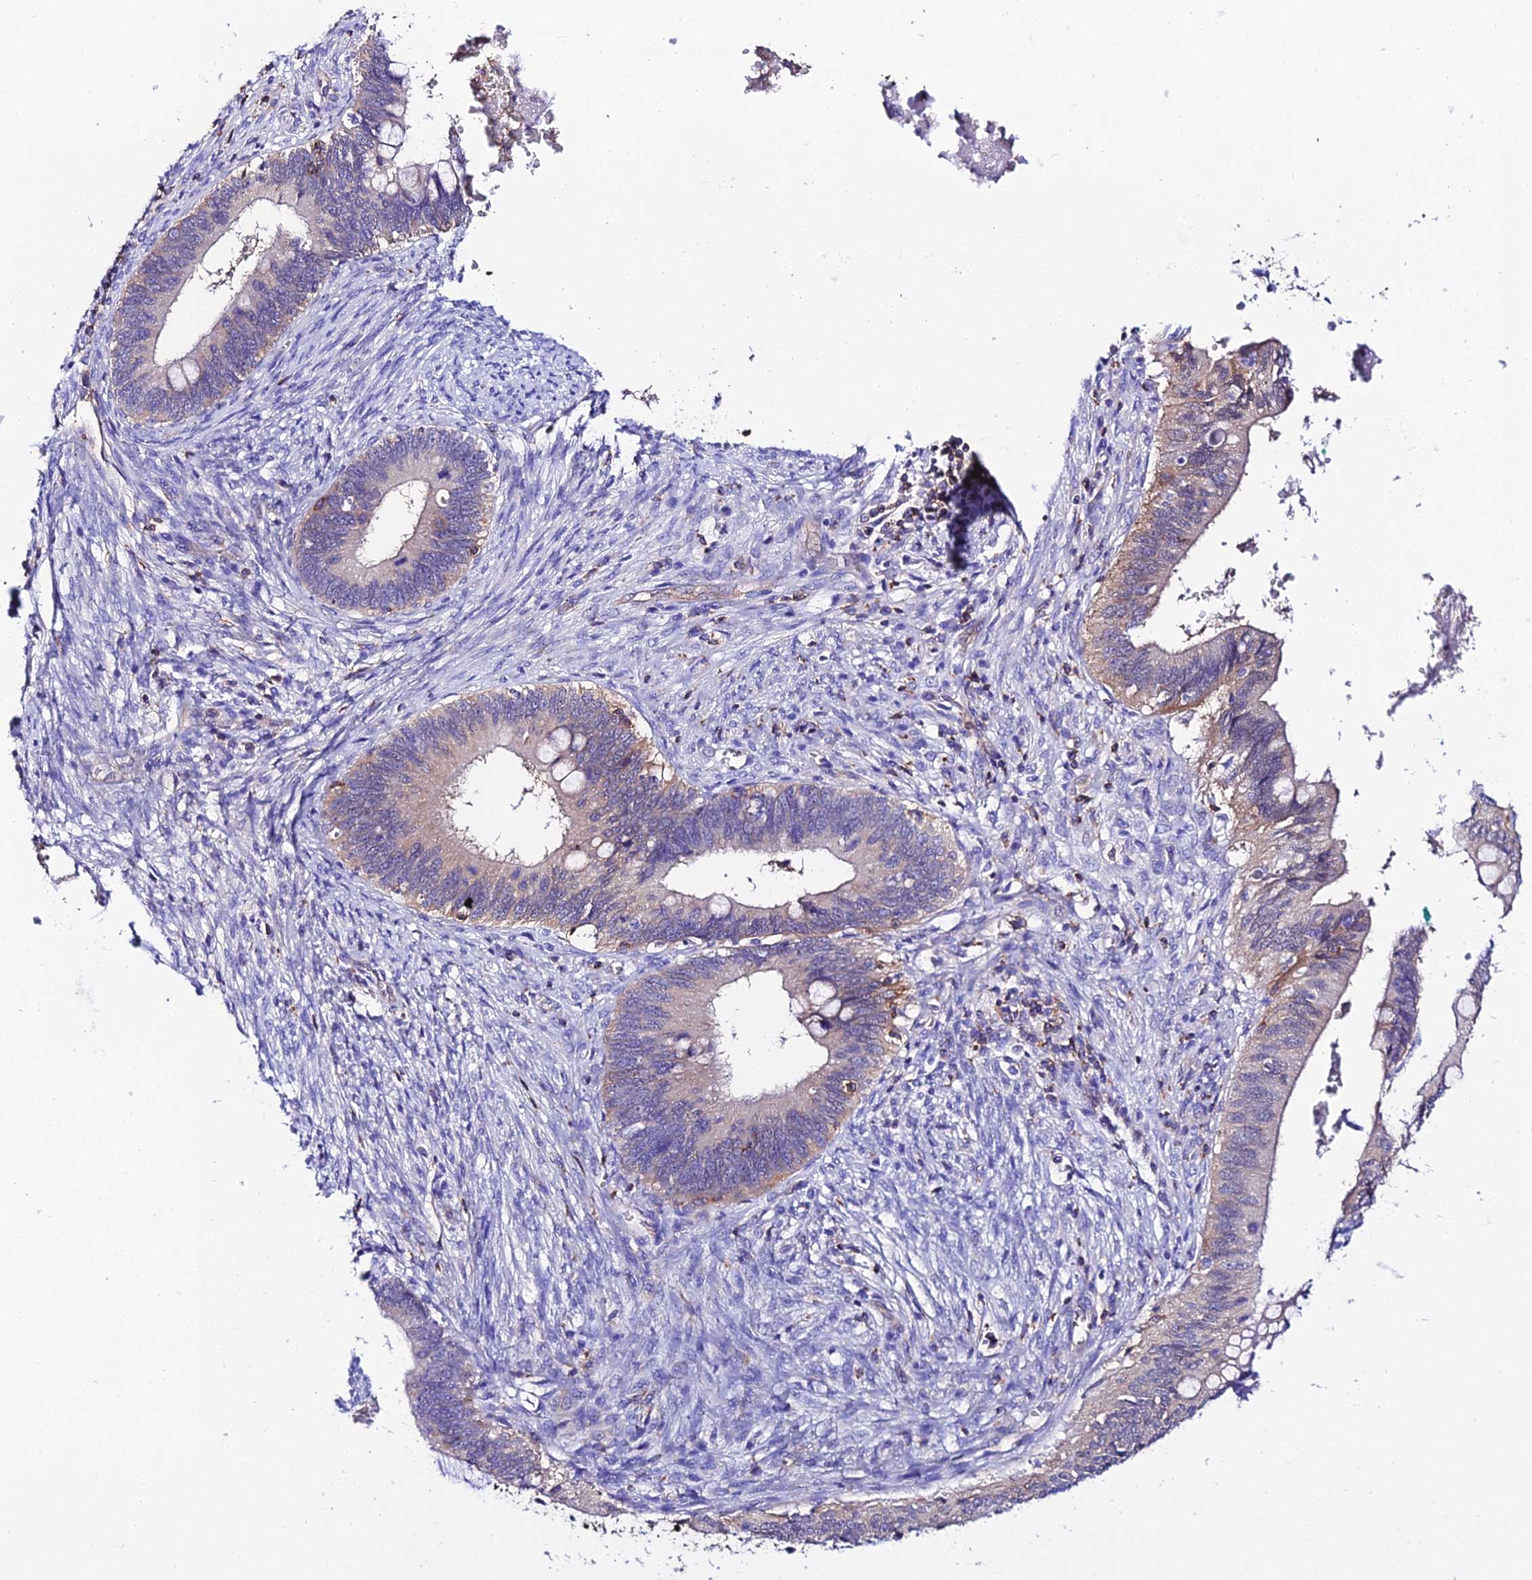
{"staining": {"intensity": "moderate", "quantity": "<25%", "location": "cytoplasmic/membranous"}, "tissue": "cervical cancer", "cell_type": "Tumor cells", "image_type": "cancer", "snomed": [{"axis": "morphology", "description": "Adenocarcinoma, NOS"}, {"axis": "topography", "description": "Cervix"}], "caption": "Adenocarcinoma (cervical) stained for a protein (brown) reveals moderate cytoplasmic/membranous positive positivity in about <25% of tumor cells.", "gene": "S100A16", "patient": {"sex": "female", "age": 42}}